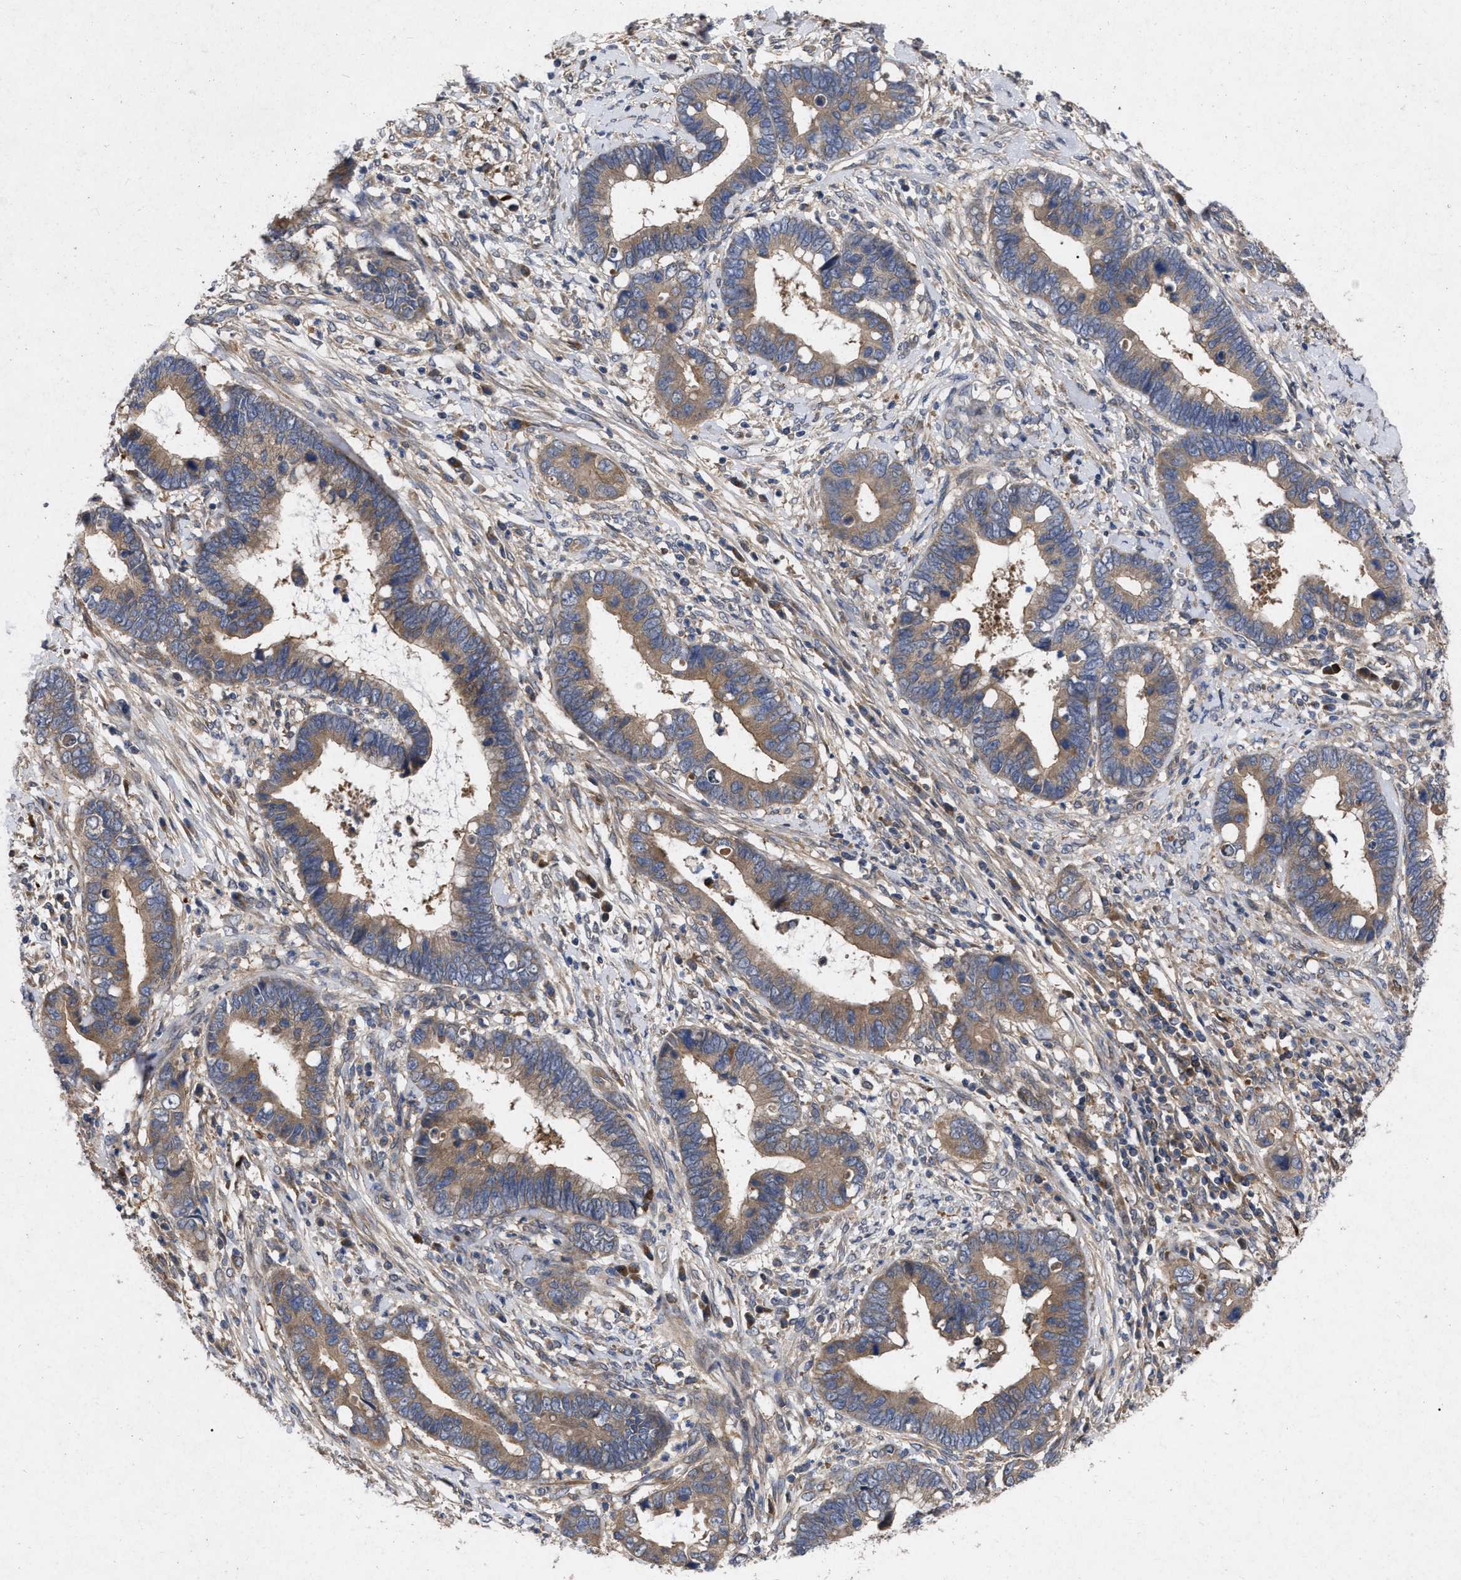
{"staining": {"intensity": "moderate", "quantity": ">75%", "location": "cytoplasmic/membranous"}, "tissue": "cervical cancer", "cell_type": "Tumor cells", "image_type": "cancer", "snomed": [{"axis": "morphology", "description": "Adenocarcinoma, NOS"}, {"axis": "topography", "description": "Cervix"}], "caption": "Immunohistochemical staining of human cervical cancer (adenocarcinoma) demonstrates medium levels of moderate cytoplasmic/membranous protein expression in approximately >75% of tumor cells.", "gene": "CDKN2C", "patient": {"sex": "female", "age": 44}}